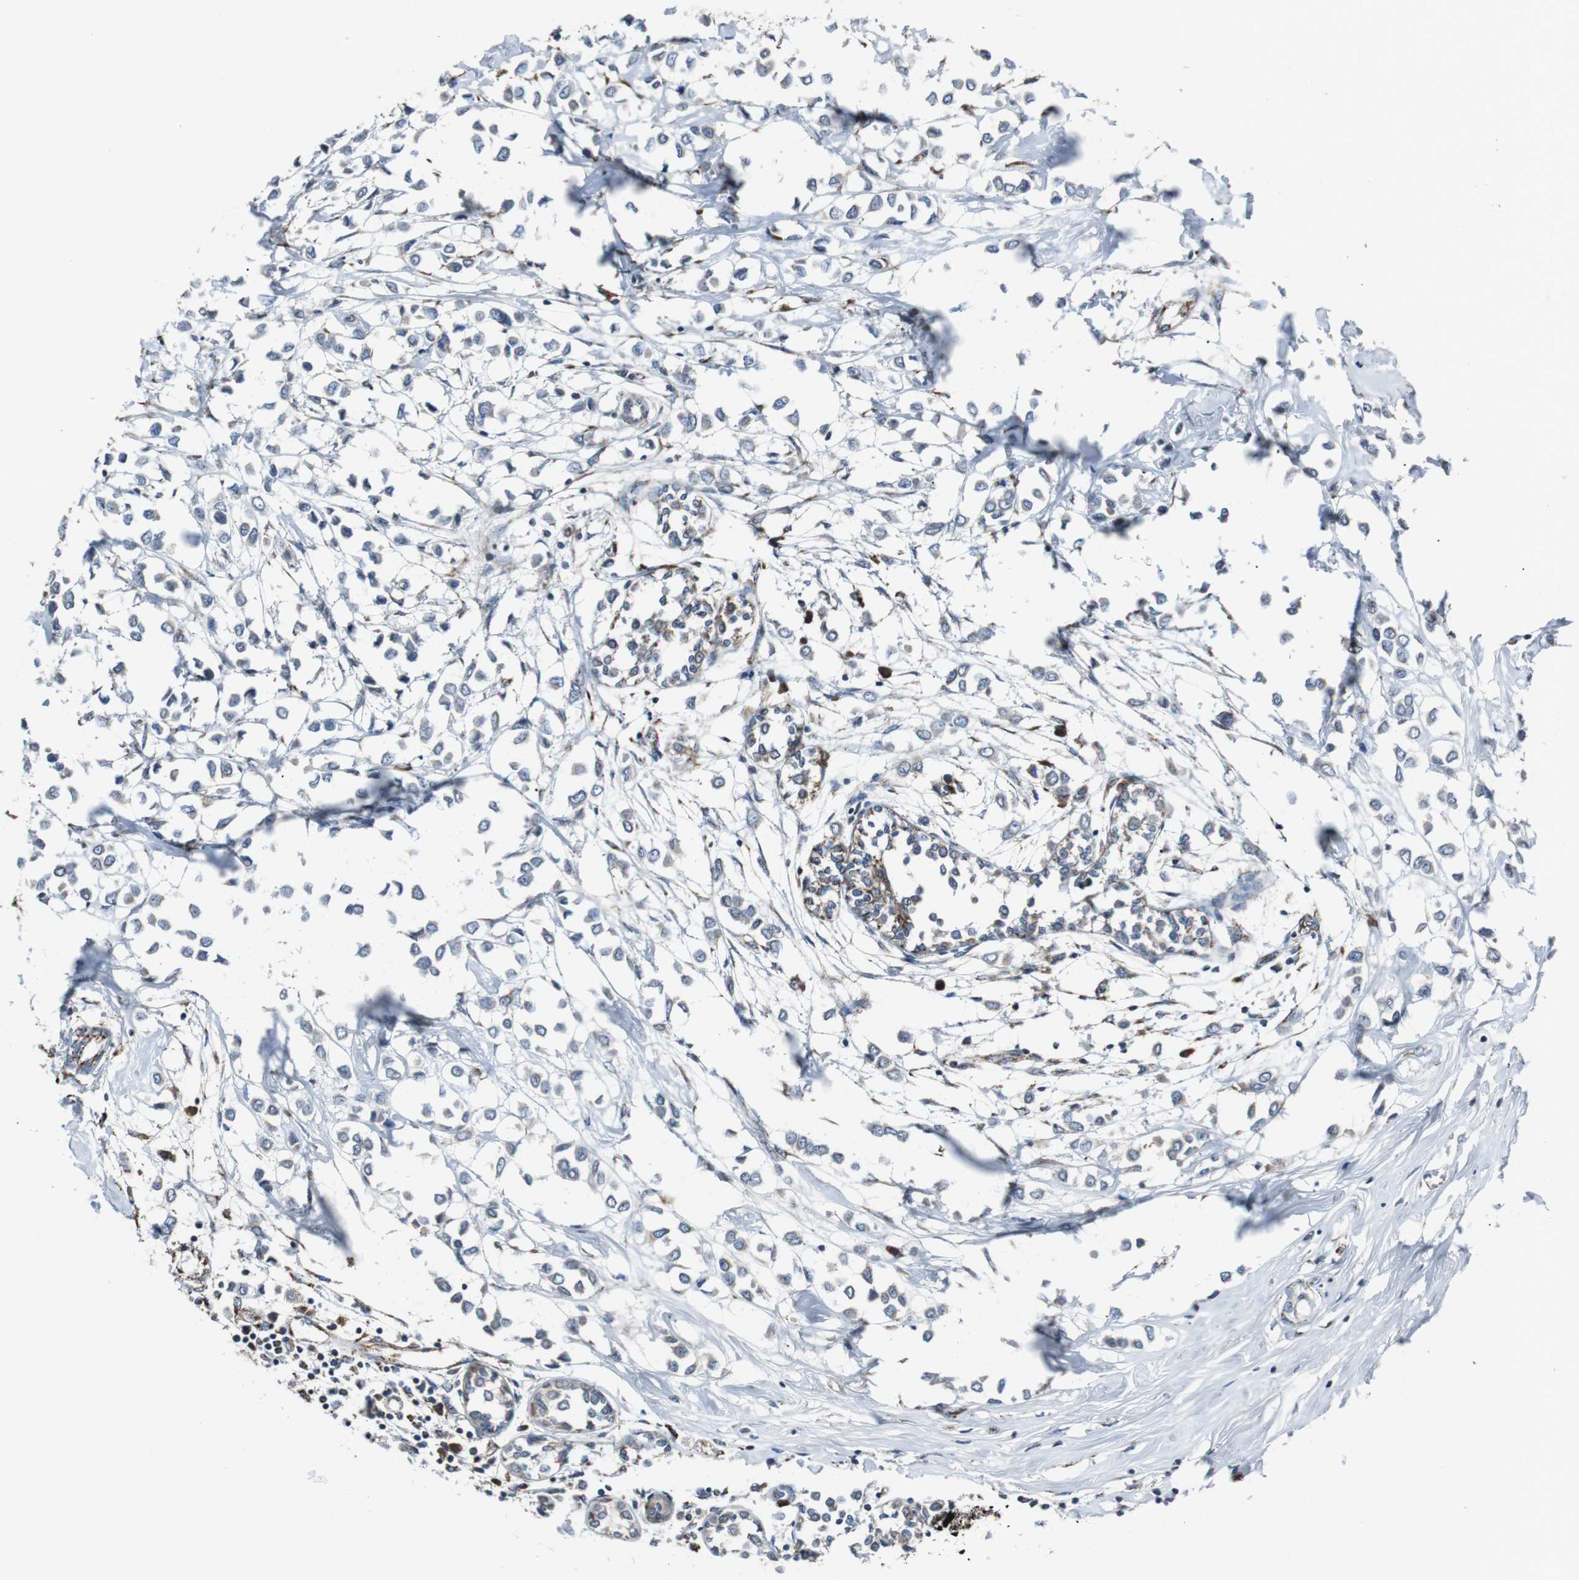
{"staining": {"intensity": "negative", "quantity": "none", "location": "none"}, "tissue": "breast cancer", "cell_type": "Tumor cells", "image_type": "cancer", "snomed": [{"axis": "morphology", "description": "Lobular carcinoma"}, {"axis": "topography", "description": "Breast"}], "caption": "There is no significant positivity in tumor cells of breast cancer.", "gene": "CISD2", "patient": {"sex": "female", "age": 51}}